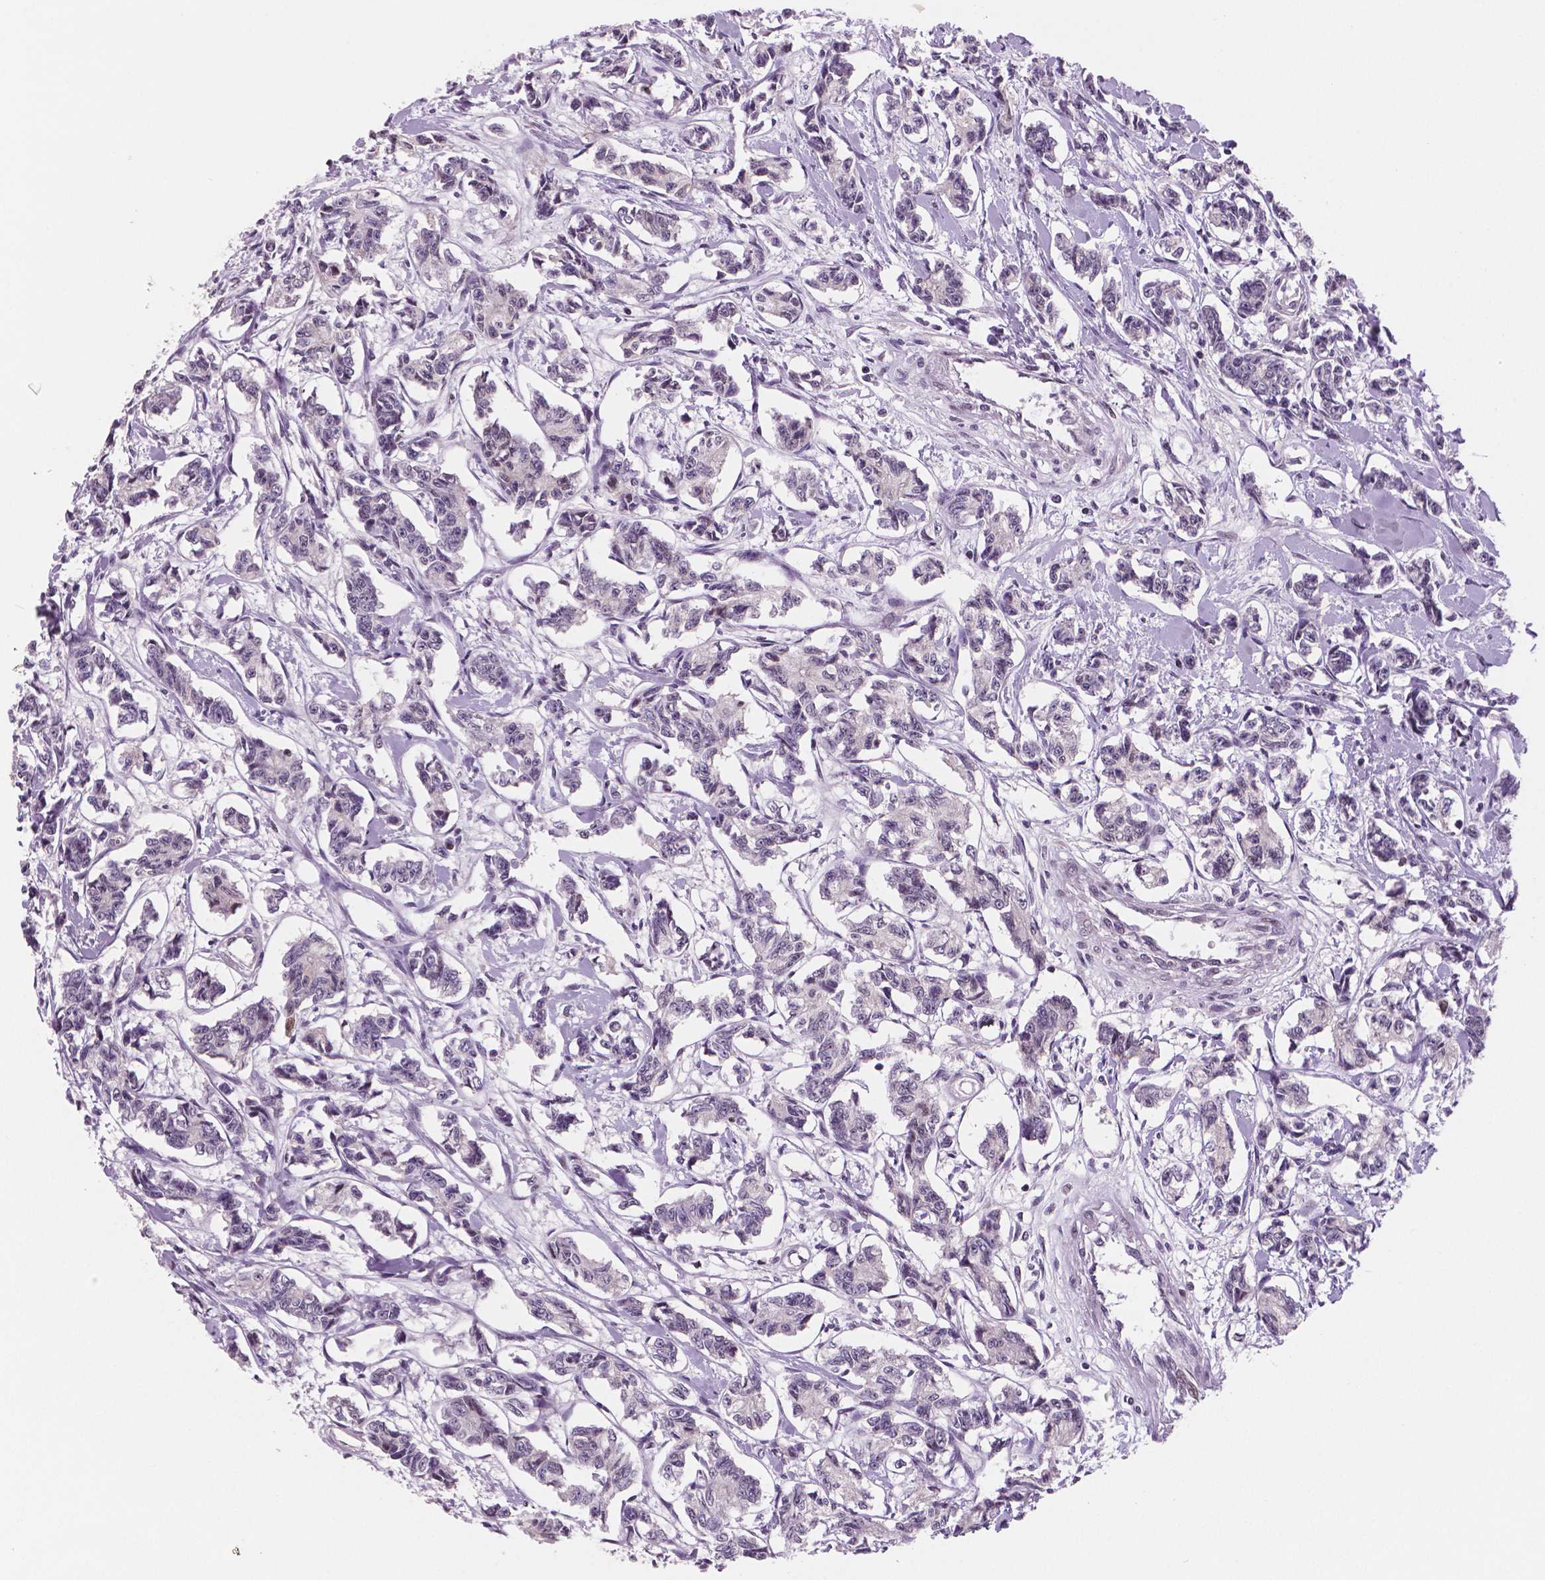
{"staining": {"intensity": "negative", "quantity": "none", "location": "none"}, "tissue": "carcinoid", "cell_type": "Tumor cells", "image_type": "cancer", "snomed": [{"axis": "morphology", "description": "Carcinoid, malignant, NOS"}, {"axis": "topography", "description": "Kidney"}], "caption": "Micrograph shows no protein staining in tumor cells of carcinoid (malignant) tissue.", "gene": "STAT3", "patient": {"sex": "female", "age": 41}}